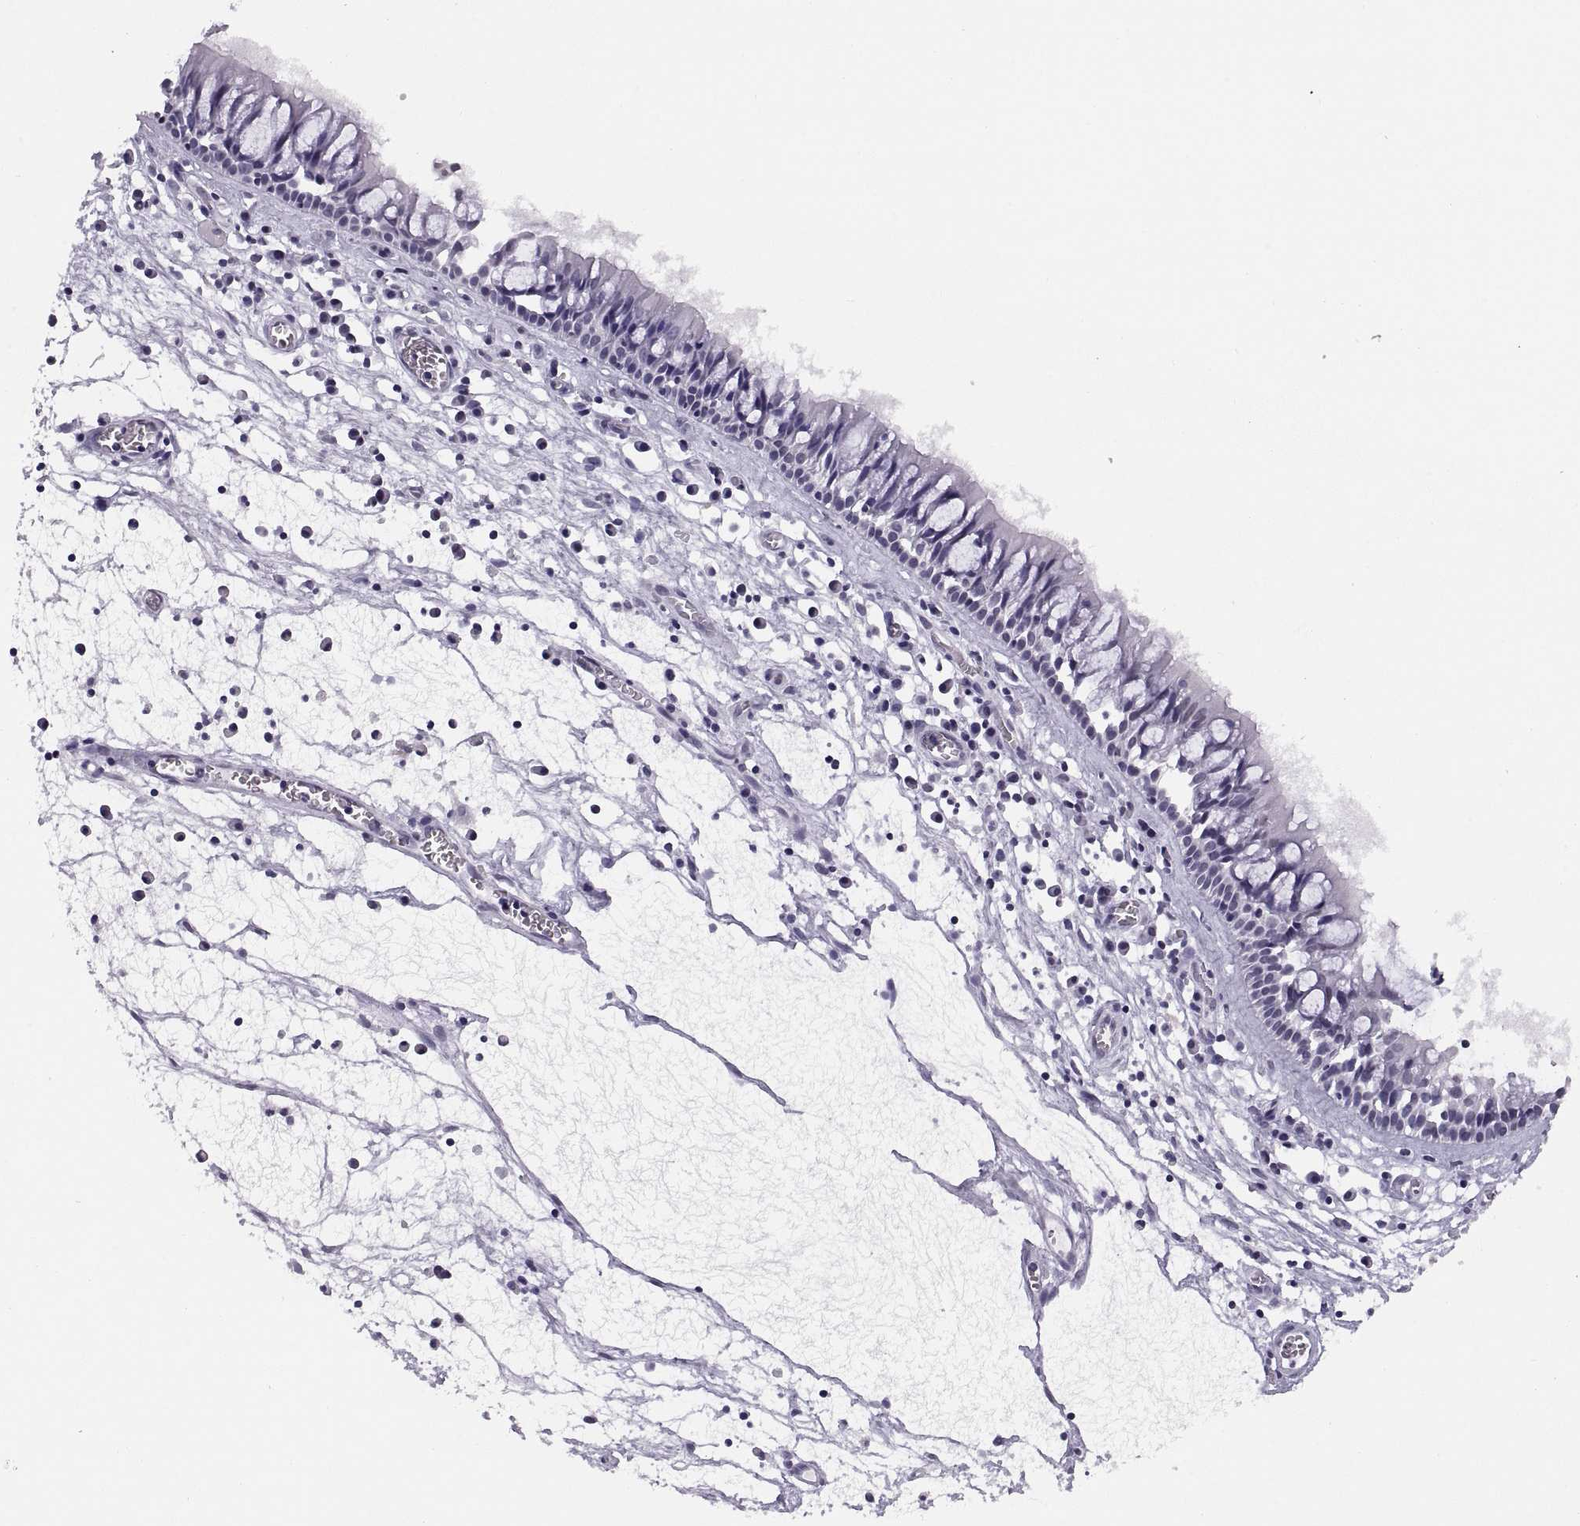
{"staining": {"intensity": "negative", "quantity": "none", "location": "none"}, "tissue": "nasopharynx", "cell_type": "Respiratory epithelial cells", "image_type": "normal", "snomed": [{"axis": "morphology", "description": "Normal tissue, NOS"}, {"axis": "topography", "description": "Nasopharynx"}], "caption": "Immunohistochemistry image of benign nasopharynx: human nasopharynx stained with DAB (3,3'-diaminobenzidine) displays no significant protein expression in respiratory epithelial cells. The staining was performed using DAB to visualize the protein expression in brown, while the nuclei were stained in blue with hematoxylin (Magnification: 20x).", "gene": "CARTPT", "patient": {"sex": "male", "age": 61}}